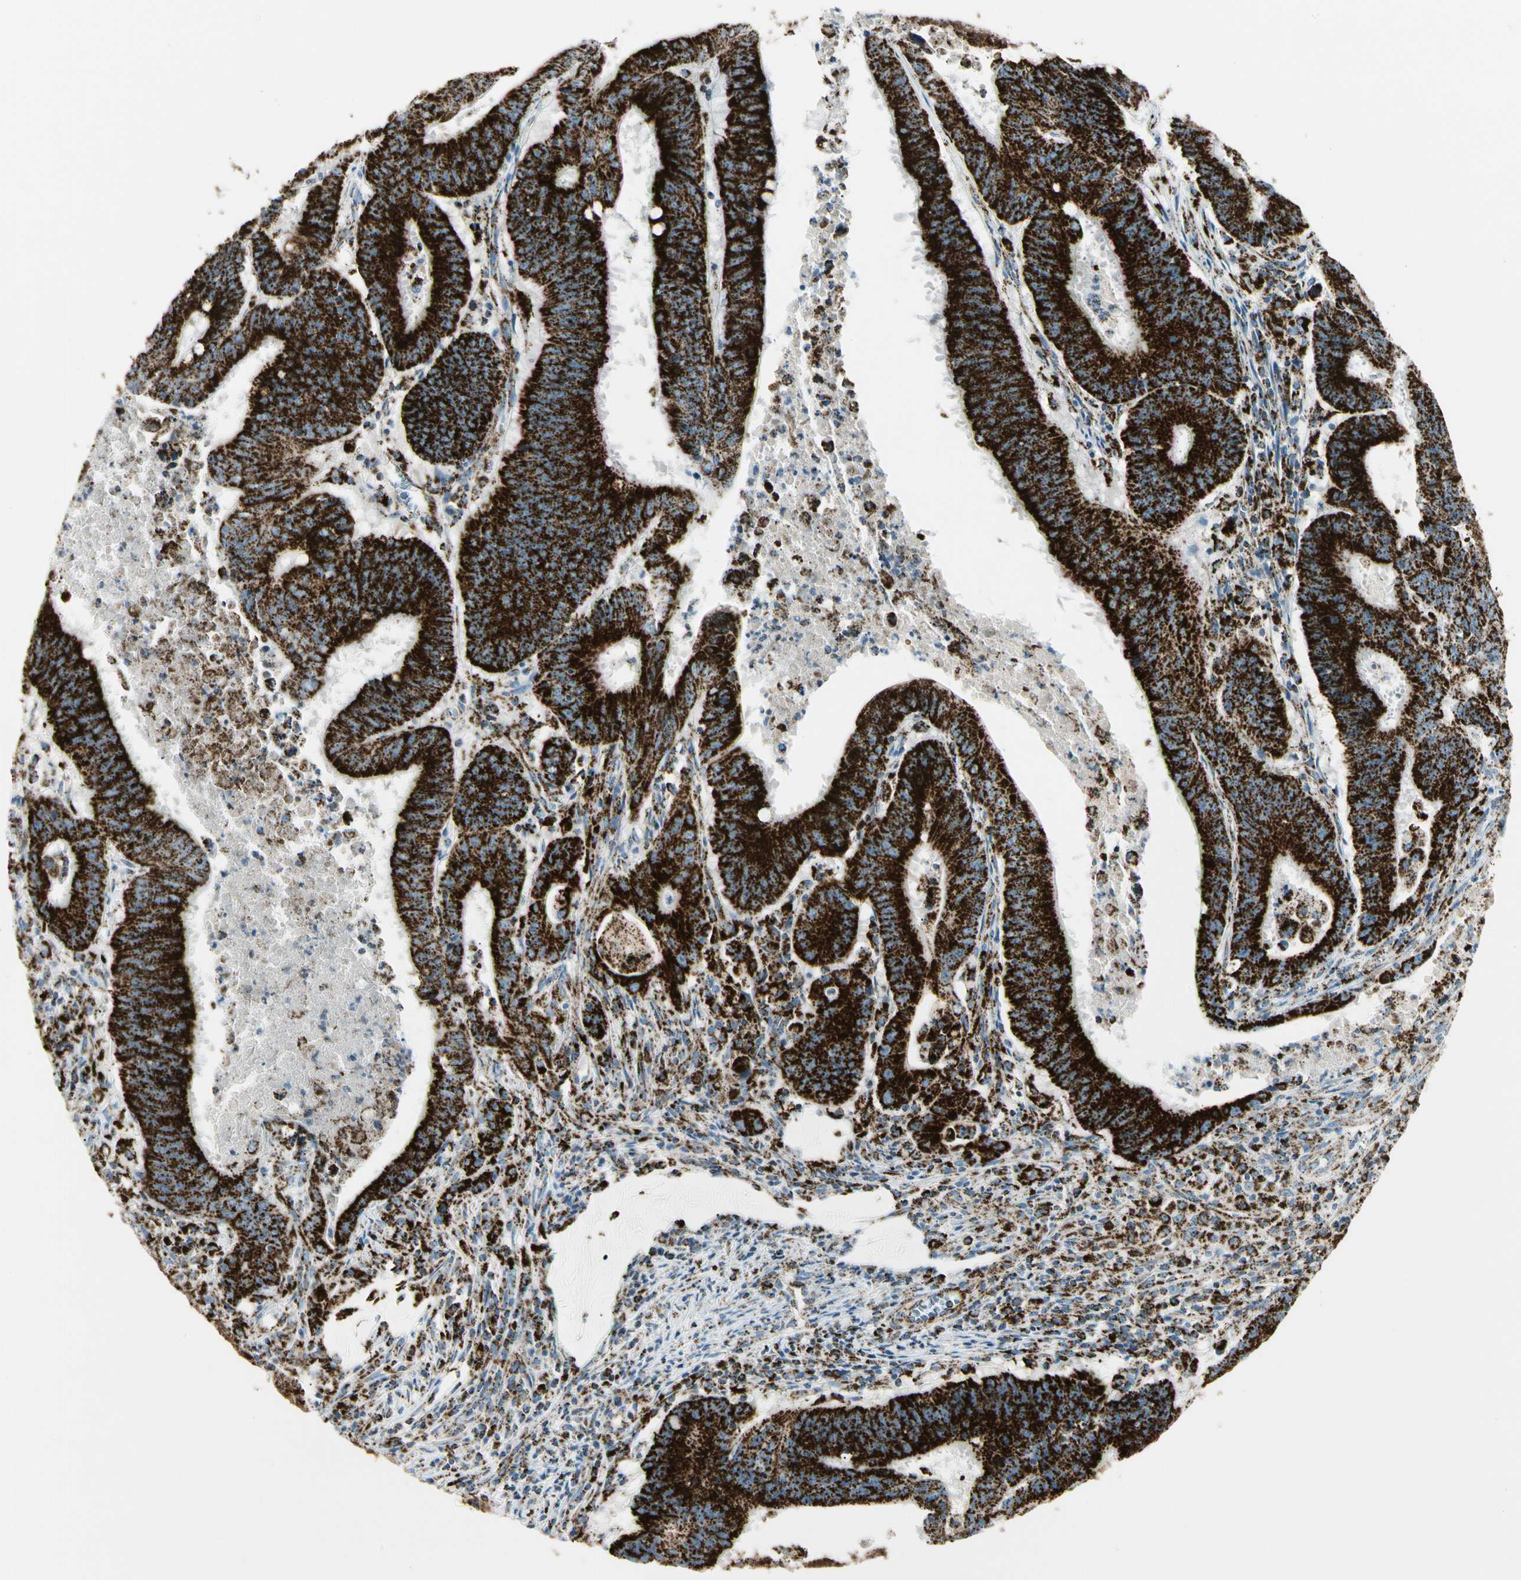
{"staining": {"intensity": "strong", "quantity": ">75%", "location": "cytoplasmic/membranous"}, "tissue": "colorectal cancer", "cell_type": "Tumor cells", "image_type": "cancer", "snomed": [{"axis": "morphology", "description": "Adenocarcinoma, NOS"}, {"axis": "topography", "description": "Colon"}], "caption": "Tumor cells exhibit high levels of strong cytoplasmic/membranous positivity in about >75% of cells in colorectal adenocarcinoma.", "gene": "ME2", "patient": {"sex": "male", "age": 45}}